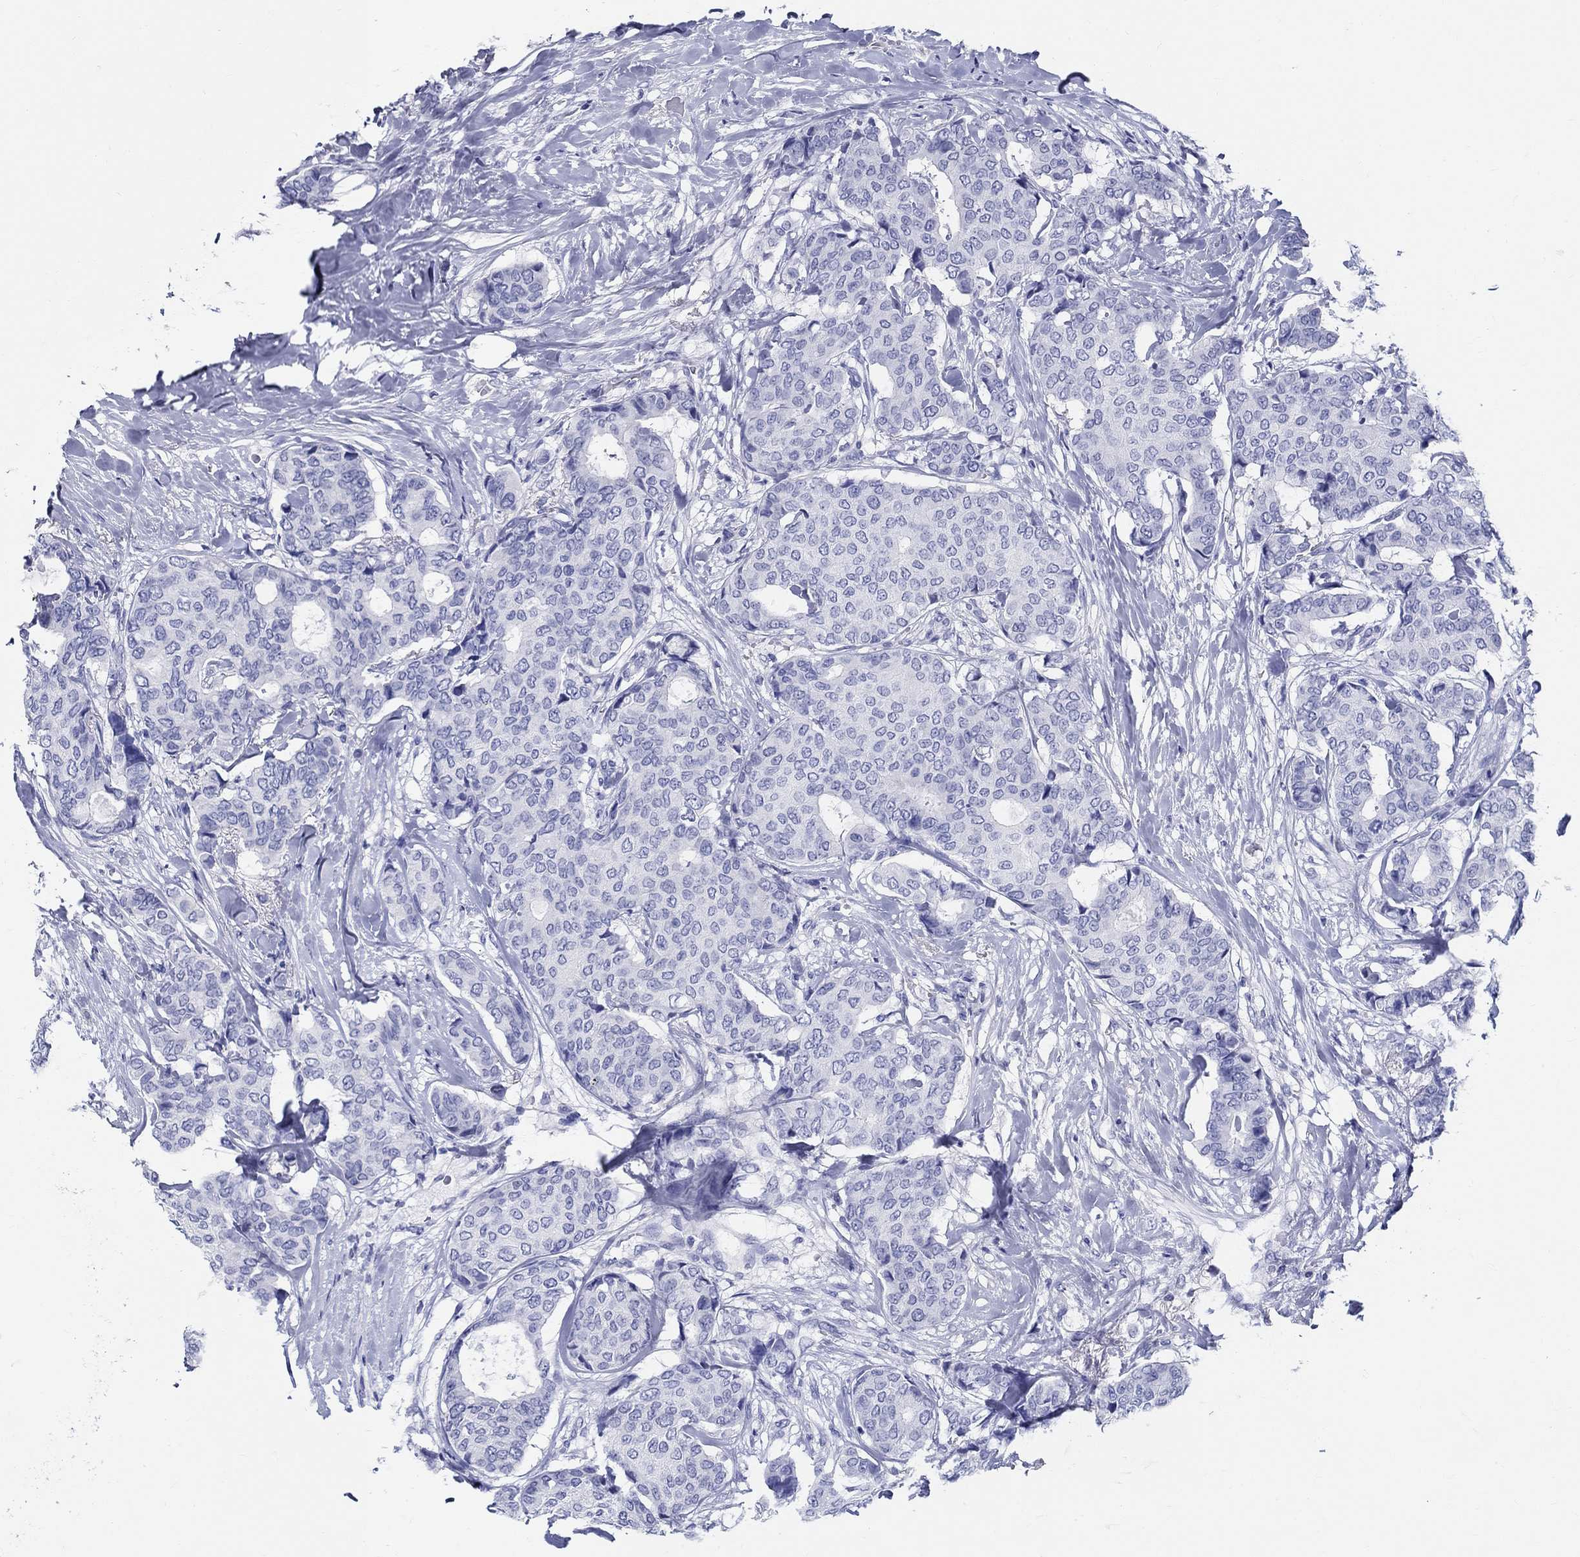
{"staining": {"intensity": "negative", "quantity": "none", "location": "none"}, "tissue": "breast cancer", "cell_type": "Tumor cells", "image_type": "cancer", "snomed": [{"axis": "morphology", "description": "Duct carcinoma"}, {"axis": "topography", "description": "Breast"}], "caption": "This is an IHC micrograph of human invasive ductal carcinoma (breast). There is no staining in tumor cells.", "gene": "CRYGS", "patient": {"sex": "female", "age": 75}}